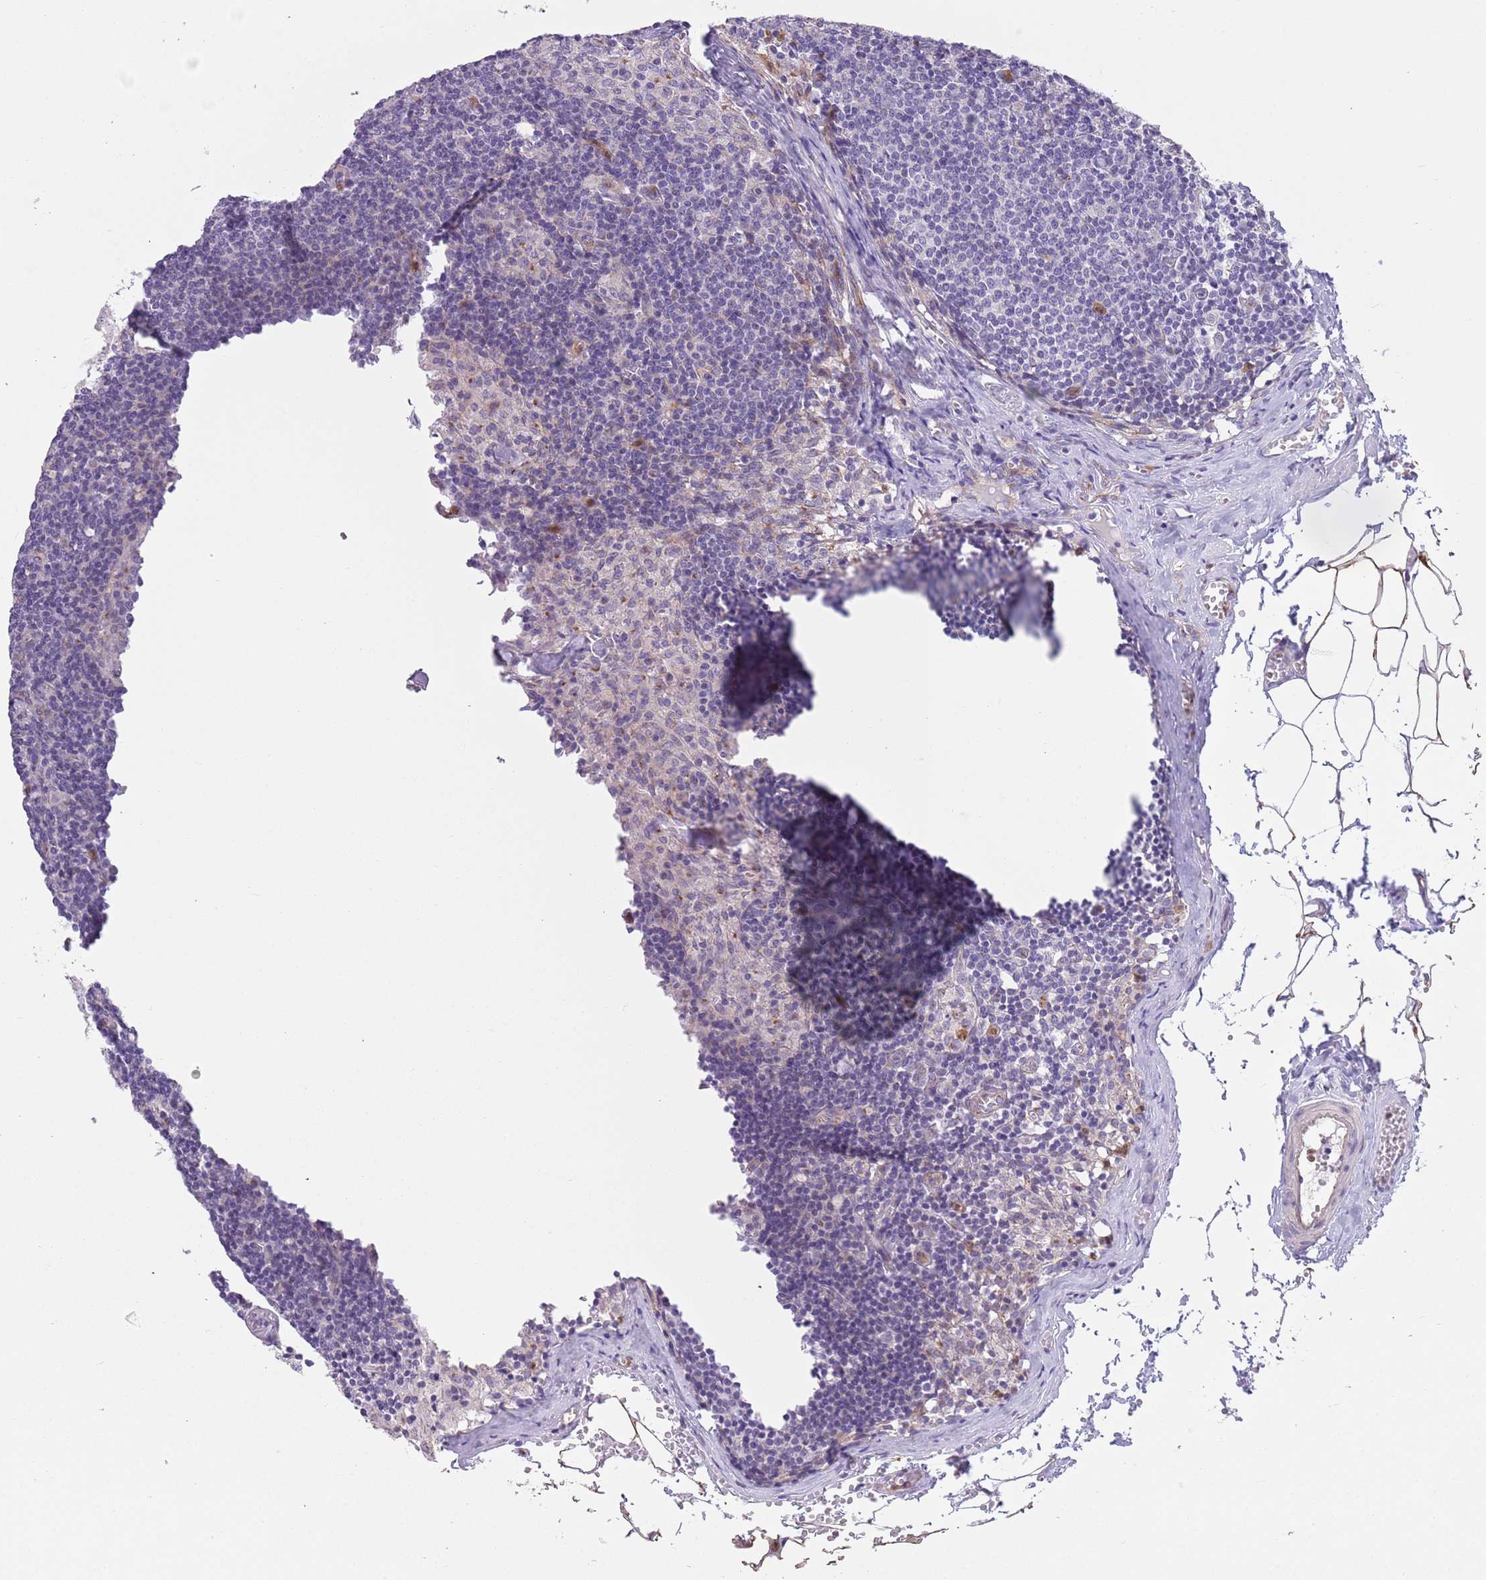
{"staining": {"intensity": "negative", "quantity": "none", "location": "none"}, "tissue": "lymph node", "cell_type": "Germinal center cells", "image_type": "normal", "snomed": [{"axis": "morphology", "description": "Normal tissue, NOS"}, {"axis": "topography", "description": "Lymph node"}], "caption": "Protein analysis of benign lymph node reveals no significant expression in germinal center cells. (Brightfield microscopy of DAB immunohistochemistry (IHC) at high magnification).", "gene": "C20orf96", "patient": {"sex": "female", "age": 42}}